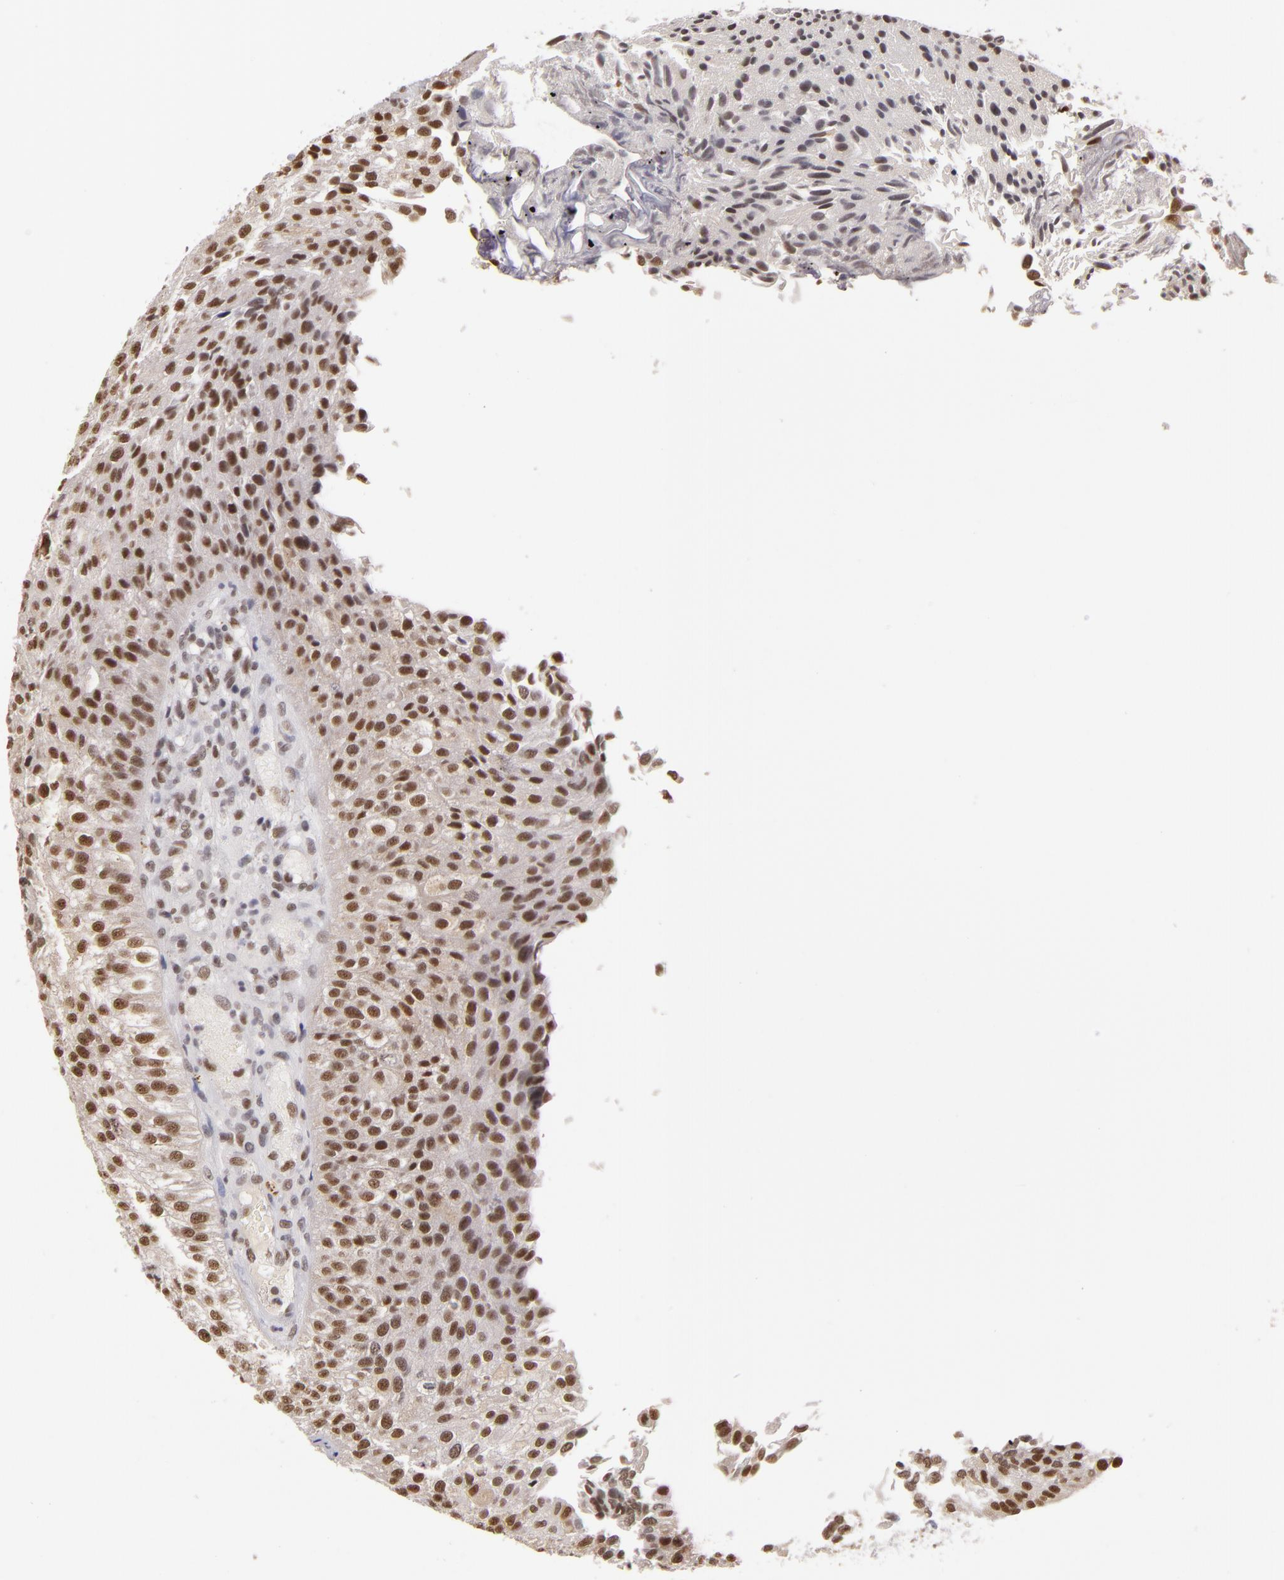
{"staining": {"intensity": "moderate", "quantity": ">75%", "location": "nuclear"}, "tissue": "urothelial cancer", "cell_type": "Tumor cells", "image_type": "cancer", "snomed": [{"axis": "morphology", "description": "Urothelial carcinoma, Low grade"}, {"axis": "topography", "description": "Urinary bladder"}], "caption": "Low-grade urothelial carcinoma stained for a protein shows moderate nuclear positivity in tumor cells.", "gene": "INTS6", "patient": {"sex": "female", "age": 89}}